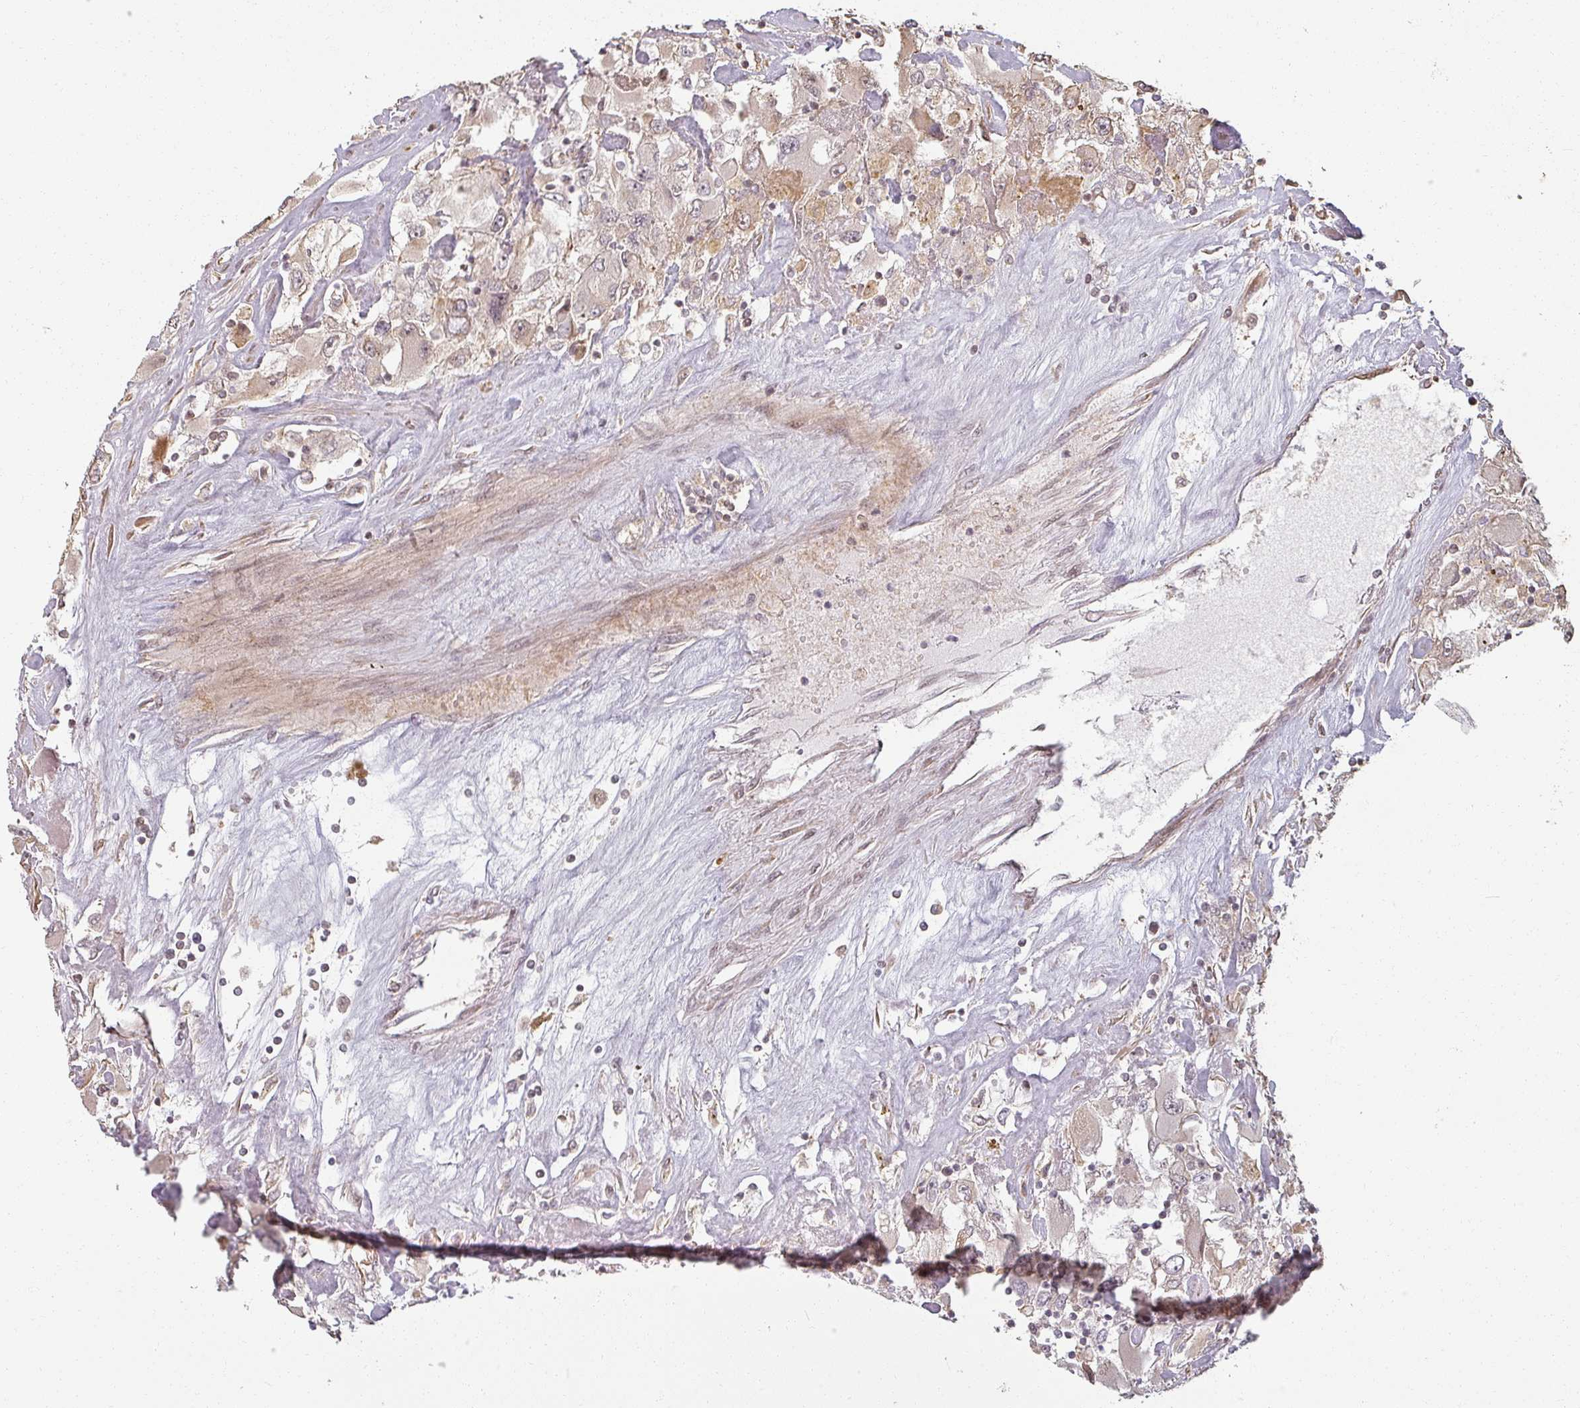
{"staining": {"intensity": "weak", "quantity": "25%-75%", "location": "cytoplasmic/membranous,nuclear"}, "tissue": "renal cancer", "cell_type": "Tumor cells", "image_type": "cancer", "snomed": [{"axis": "morphology", "description": "Adenocarcinoma, NOS"}, {"axis": "topography", "description": "Kidney"}], "caption": "This image displays IHC staining of human renal cancer (adenocarcinoma), with low weak cytoplasmic/membranous and nuclear expression in about 25%-75% of tumor cells.", "gene": "MED19", "patient": {"sex": "female", "age": 52}}